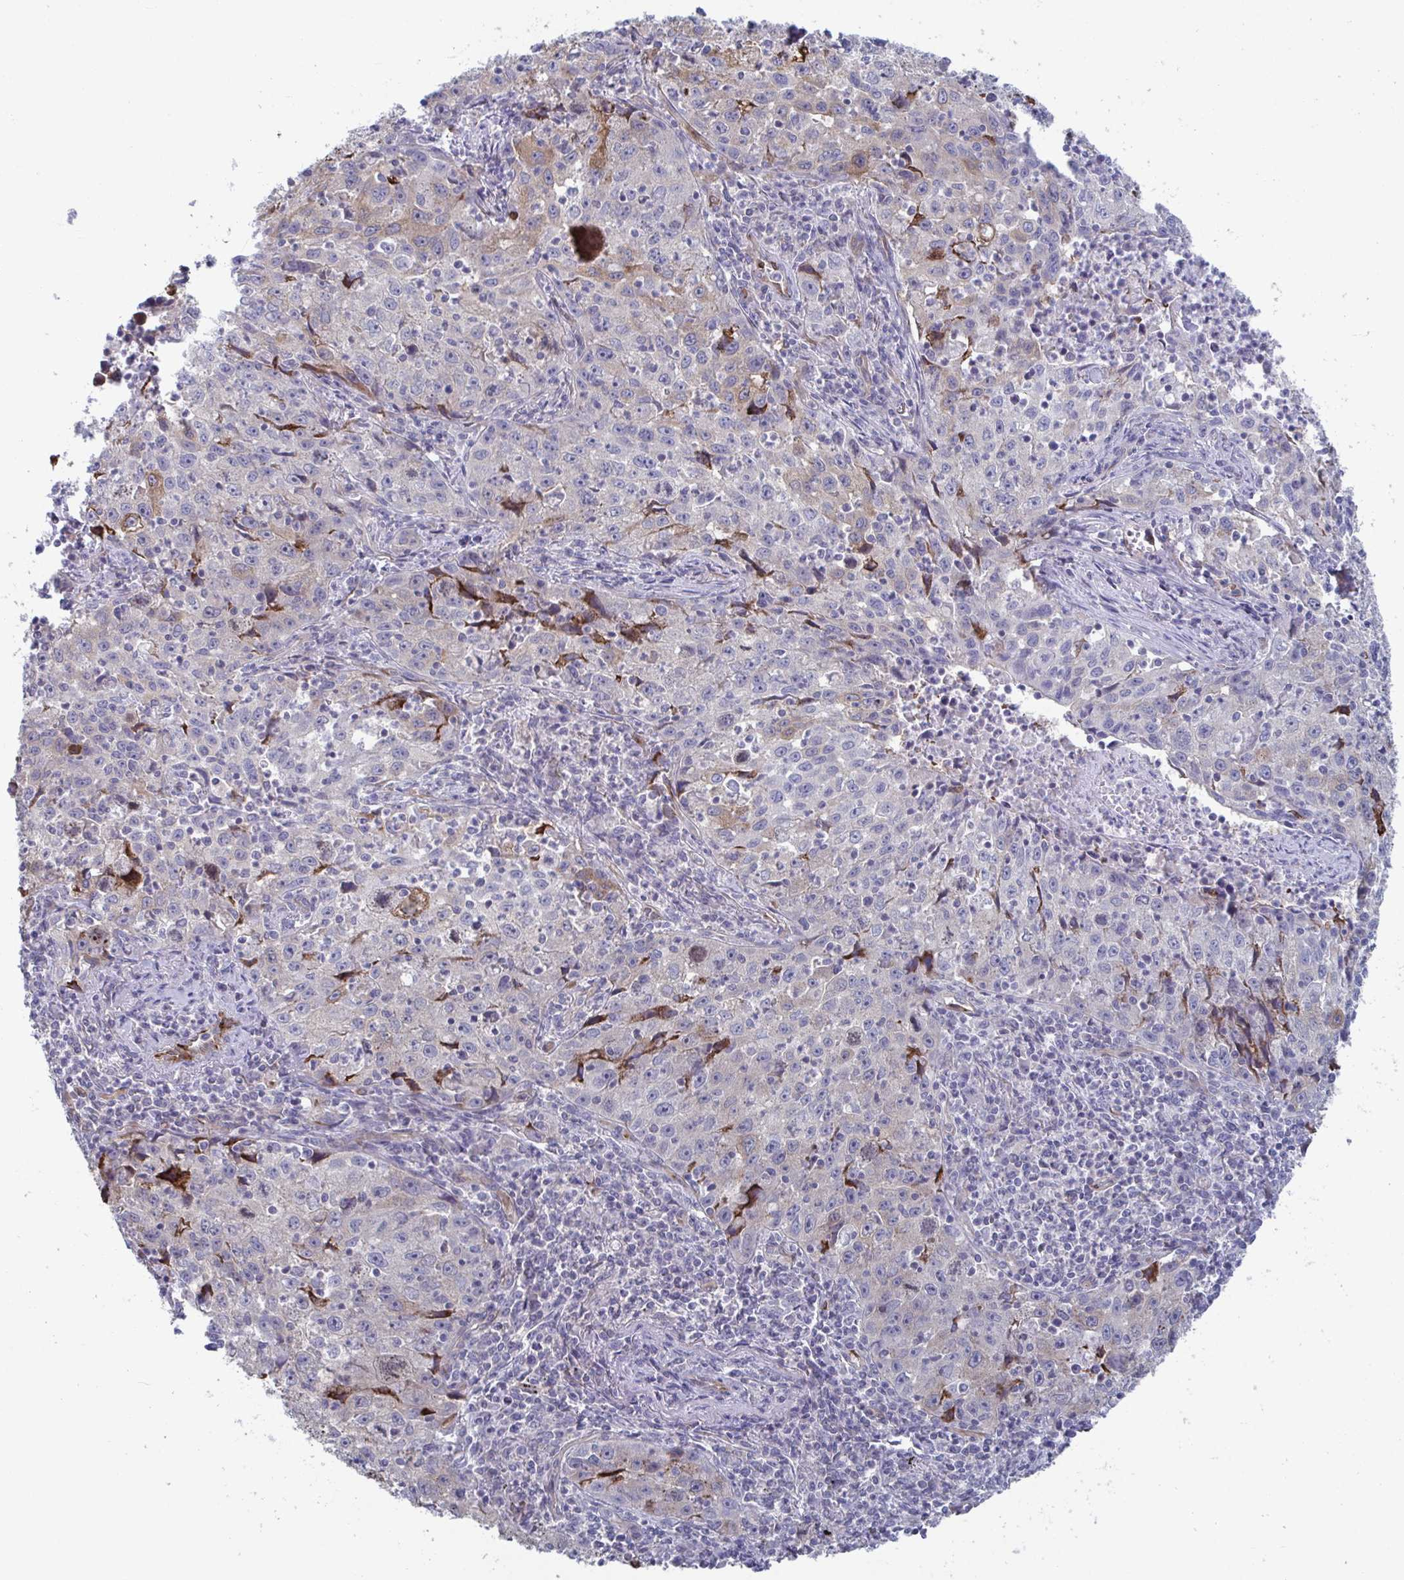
{"staining": {"intensity": "moderate", "quantity": "<25%", "location": "cytoplasmic/membranous,nuclear"}, "tissue": "lung cancer", "cell_type": "Tumor cells", "image_type": "cancer", "snomed": [{"axis": "morphology", "description": "Squamous cell carcinoma, NOS"}, {"axis": "topography", "description": "Lung"}], "caption": "Tumor cells display moderate cytoplasmic/membranous and nuclear expression in about <25% of cells in lung squamous cell carcinoma.", "gene": "STK26", "patient": {"sex": "male", "age": 71}}